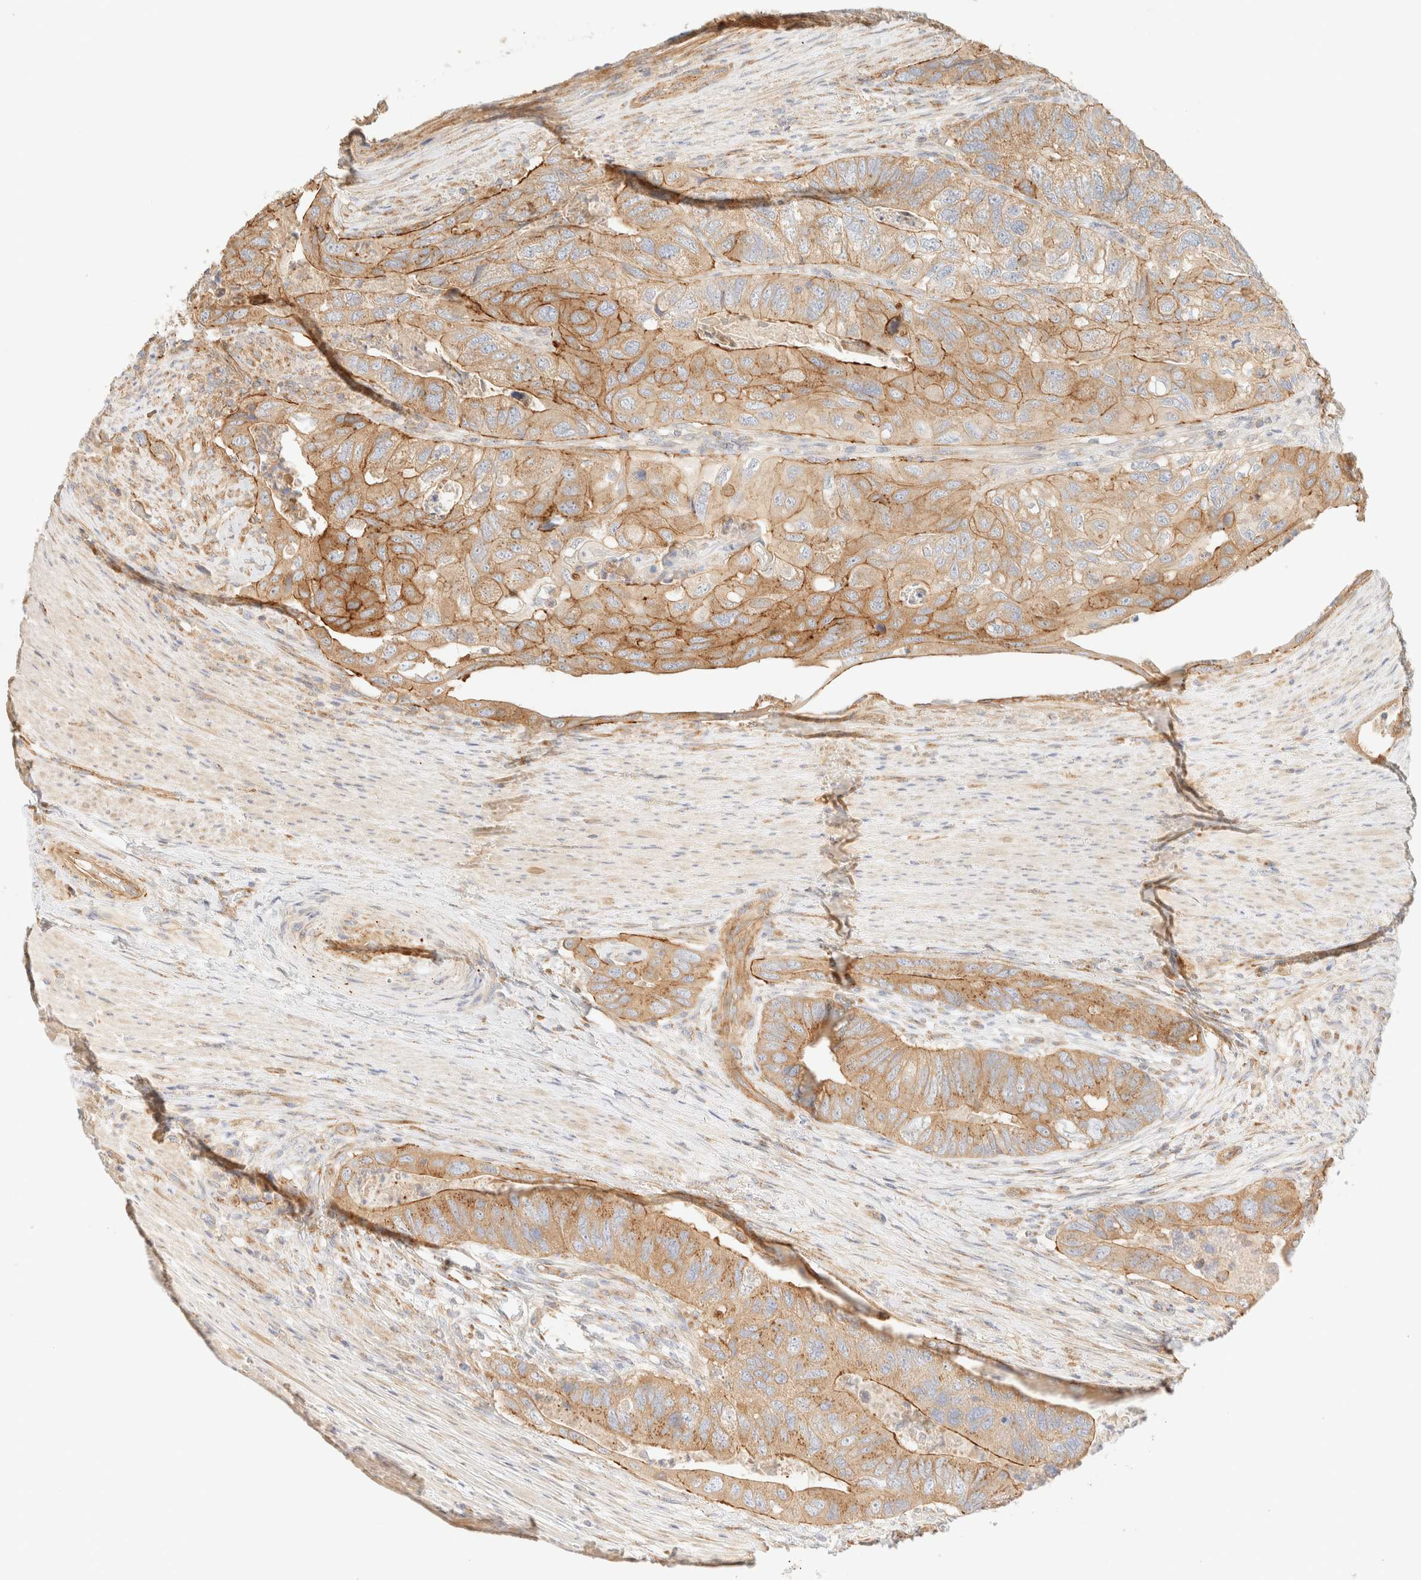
{"staining": {"intensity": "moderate", "quantity": ">75%", "location": "cytoplasmic/membranous"}, "tissue": "colorectal cancer", "cell_type": "Tumor cells", "image_type": "cancer", "snomed": [{"axis": "morphology", "description": "Adenocarcinoma, NOS"}, {"axis": "topography", "description": "Rectum"}], "caption": "Protein analysis of colorectal cancer (adenocarcinoma) tissue exhibits moderate cytoplasmic/membranous positivity in approximately >75% of tumor cells.", "gene": "MYO10", "patient": {"sex": "male", "age": 63}}